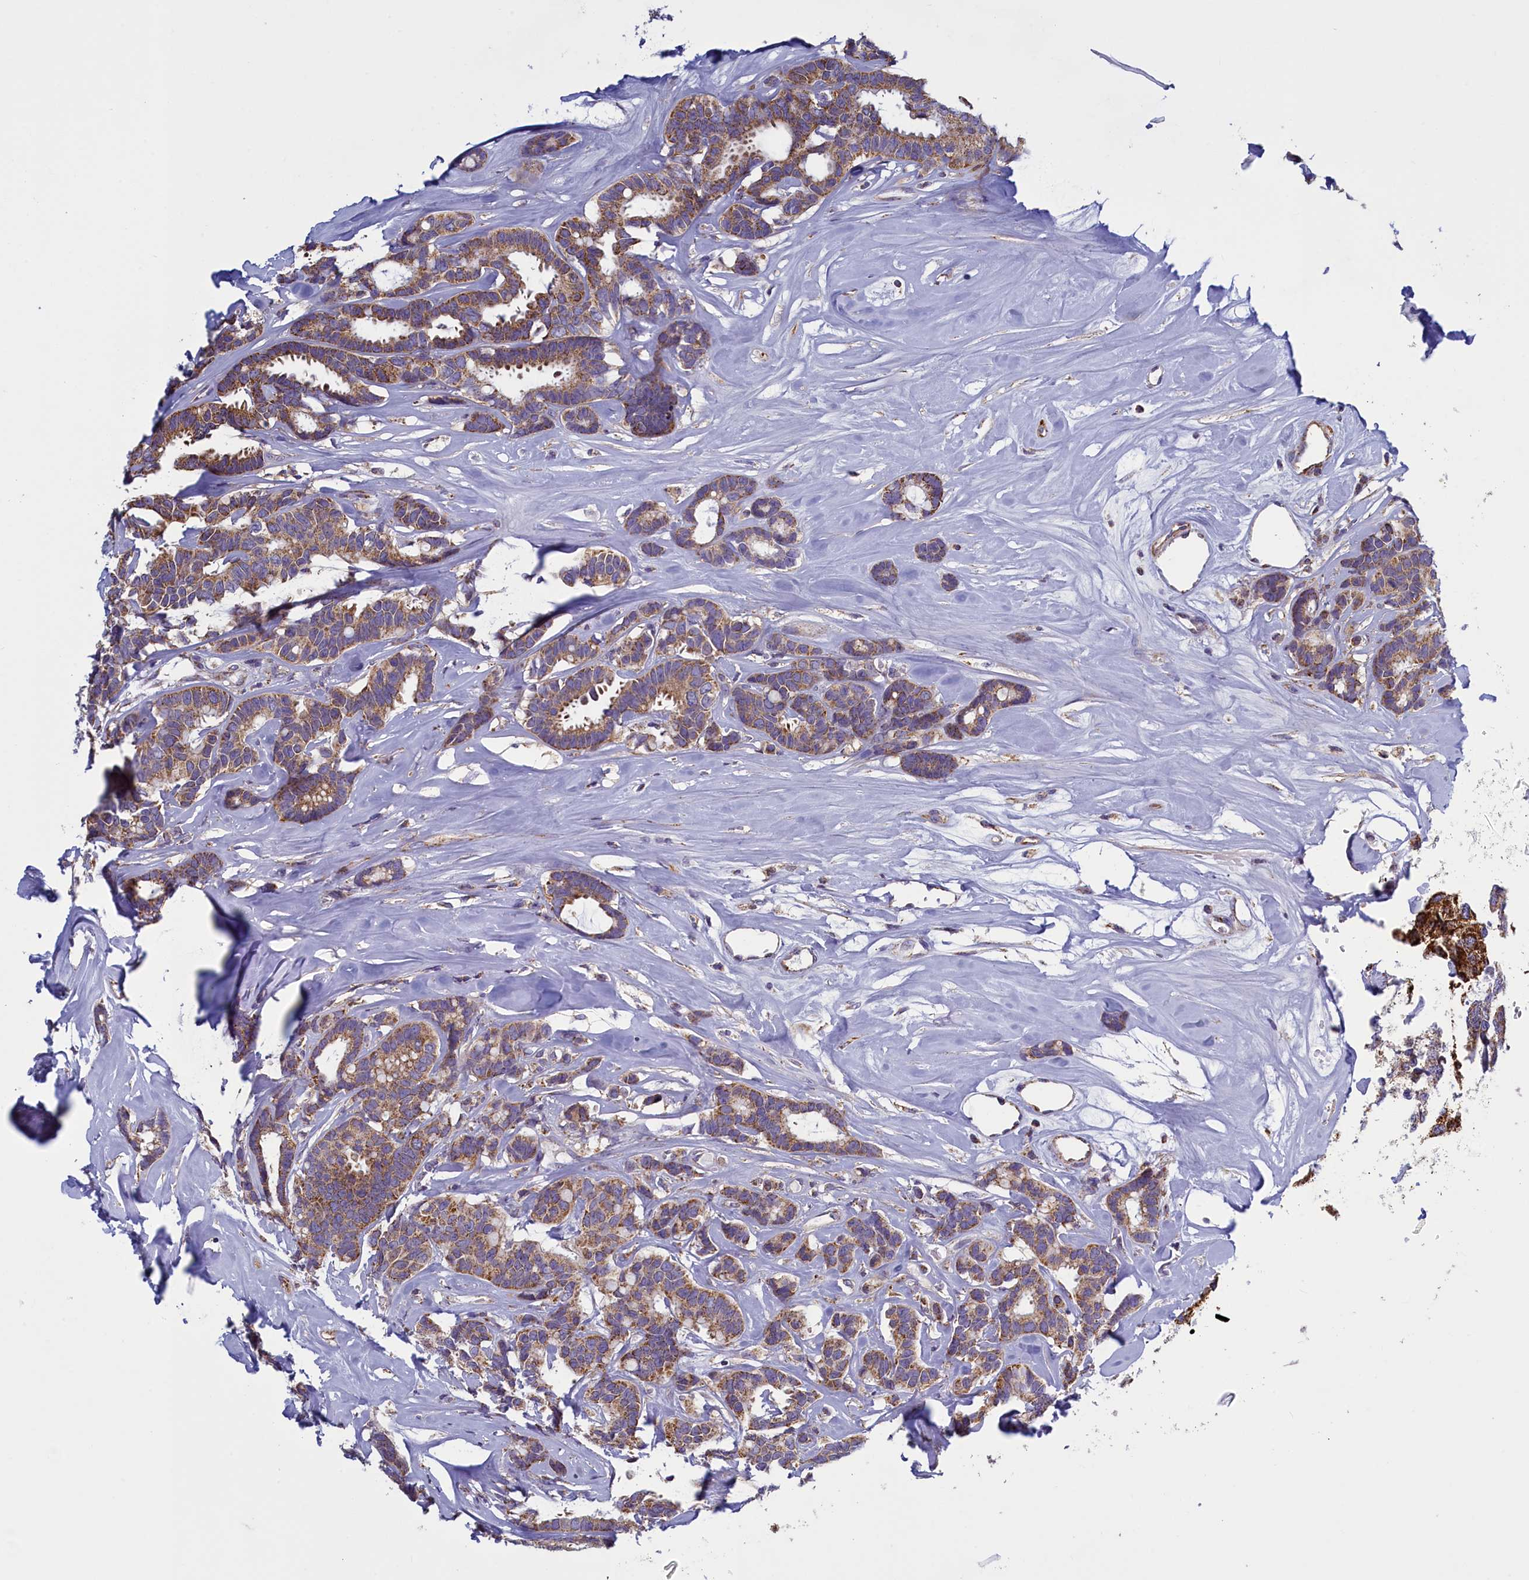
{"staining": {"intensity": "moderate", "quantity": ">75%", "location": "cytoplasmic/membranous"}, "tissue": "breast cancer", "cell_type": "Tumor cells", "image_type": "cancer", "snomed": [{"axis": "morphology", "description": "Duct carcinoma"}, {"axis": "topography", "description": "Breast"}], "caption": "Approximately >75% of tumor cells in human breast invasive ductal carcinoma exhibit moderate cytoplasmic/membranous protein expression as visualized by brown immunohistochemical staining.", "gene": "IFT122", "patient": {"sex": "female", "age": 87}}